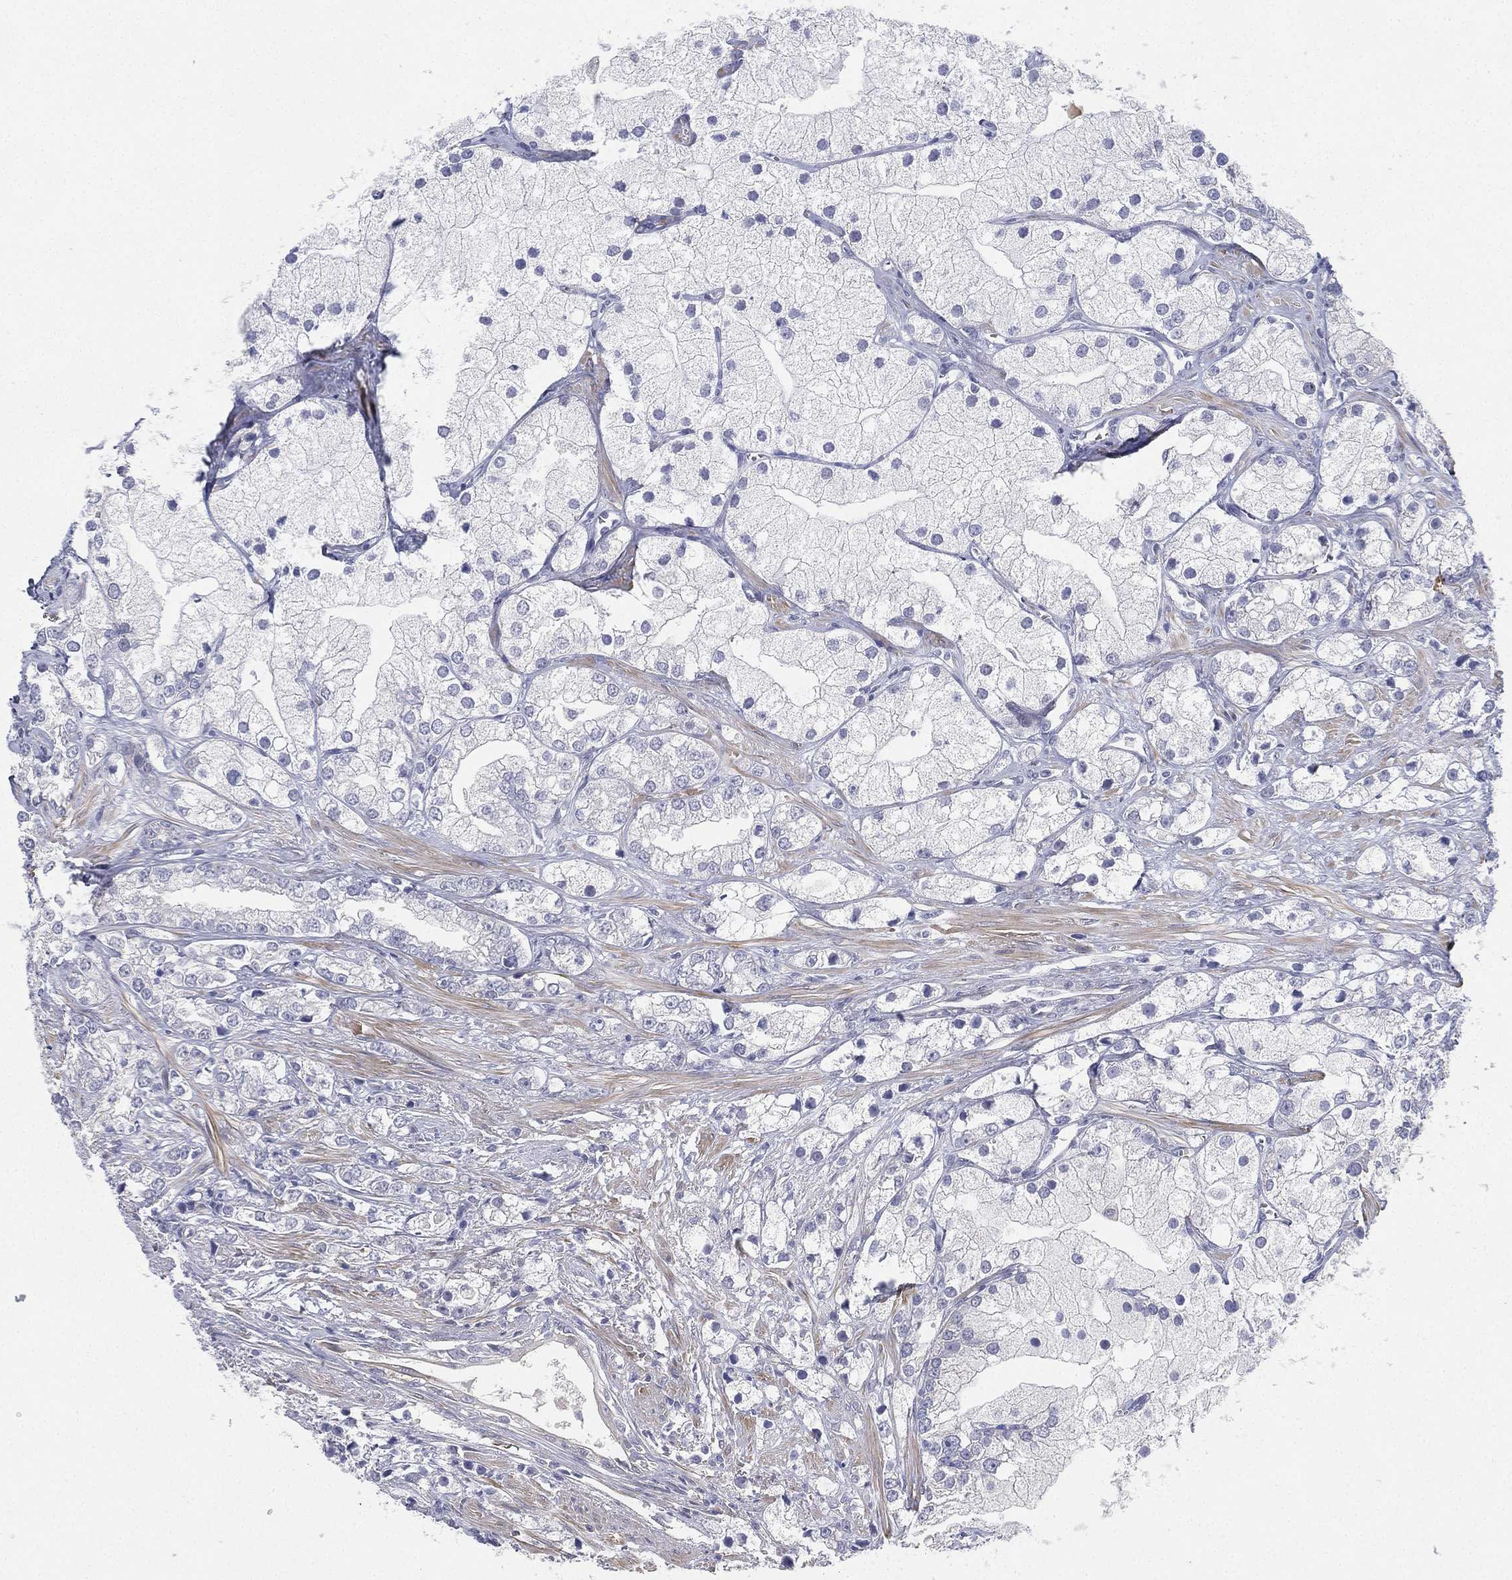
{"staining": {"intensity": "negative", "quantity": "none", "location": "none"}, "tissue": "prostate cancer", "cell_type": "Tumor cells", "image_type": "cancer", "snomed": [{"axis": "morphology", "description": "Adenocarcinoma, NOS"}, {"axis": "topography", "description": "Prostate and seminal vesicle, NOS"}, {"axis": "topography", "description": "Prostate"}], "caption": "Tumor cells show no significant protein expression in prostate cancer (adenocarcinoma). (DAB immunohistochemistry visualized using brightfield microscopy, high magnification).", "gene": "HEATR4", "patient": {"sex": "male", "age": 79}}